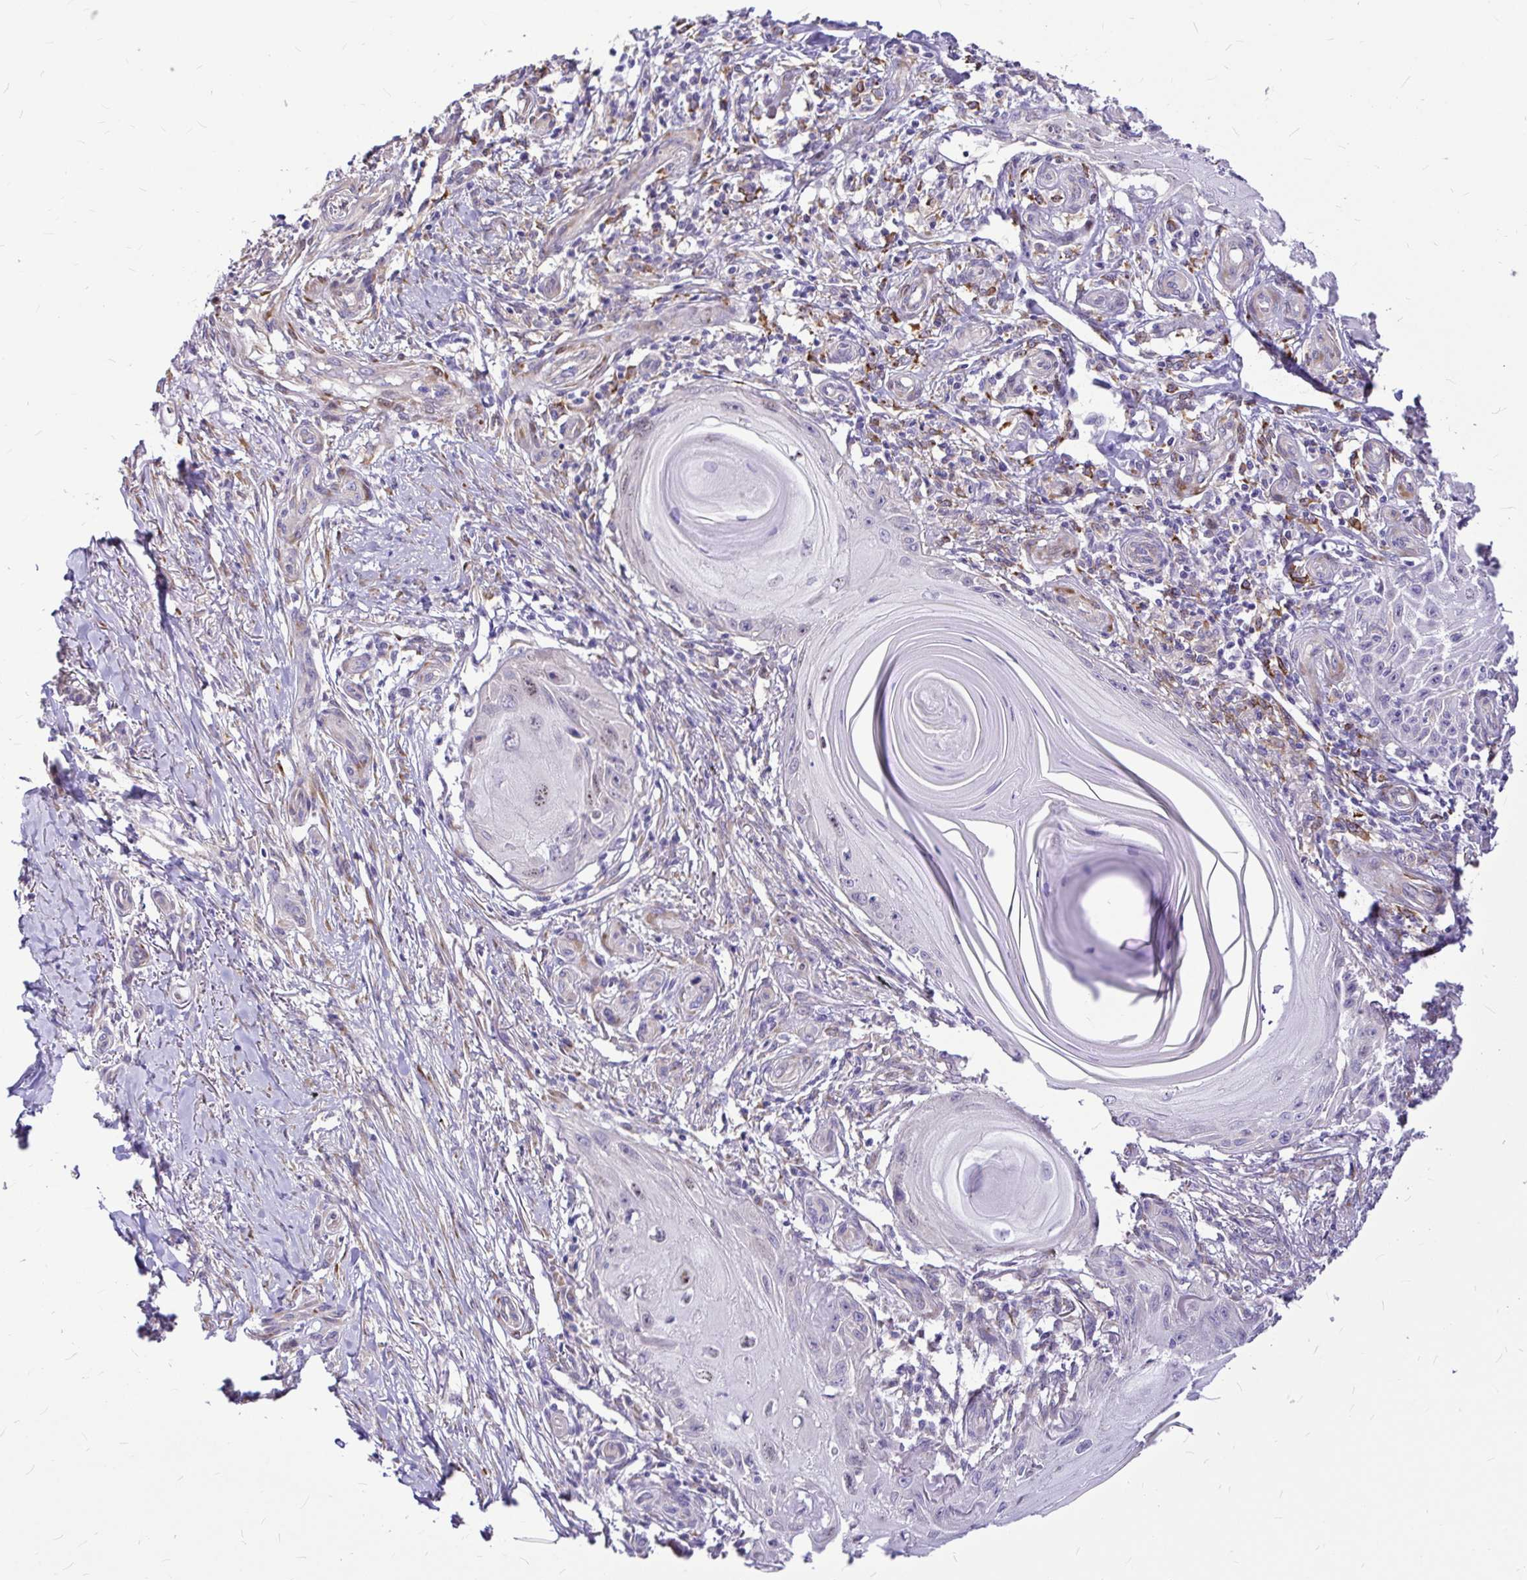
{"staining": {"intensity": "negative", "quantity": "none", "location": "none"}, "tissue": "skin cancer", "cell_type": "Tumor cells", "image_type": "cancer", "snomed": [{"axis": "morphology", "description": "Squamous cell carcinoma, NOS"}, {"axis": "topography", "description": "Skin"}], "caption": "The immunohistochemistry image has no significant positivity in tumor cells of squamous cell carcinoma (skin) tissue.", "gene": "GABBR2", "patient": {"sex": "female", "age": 77}}